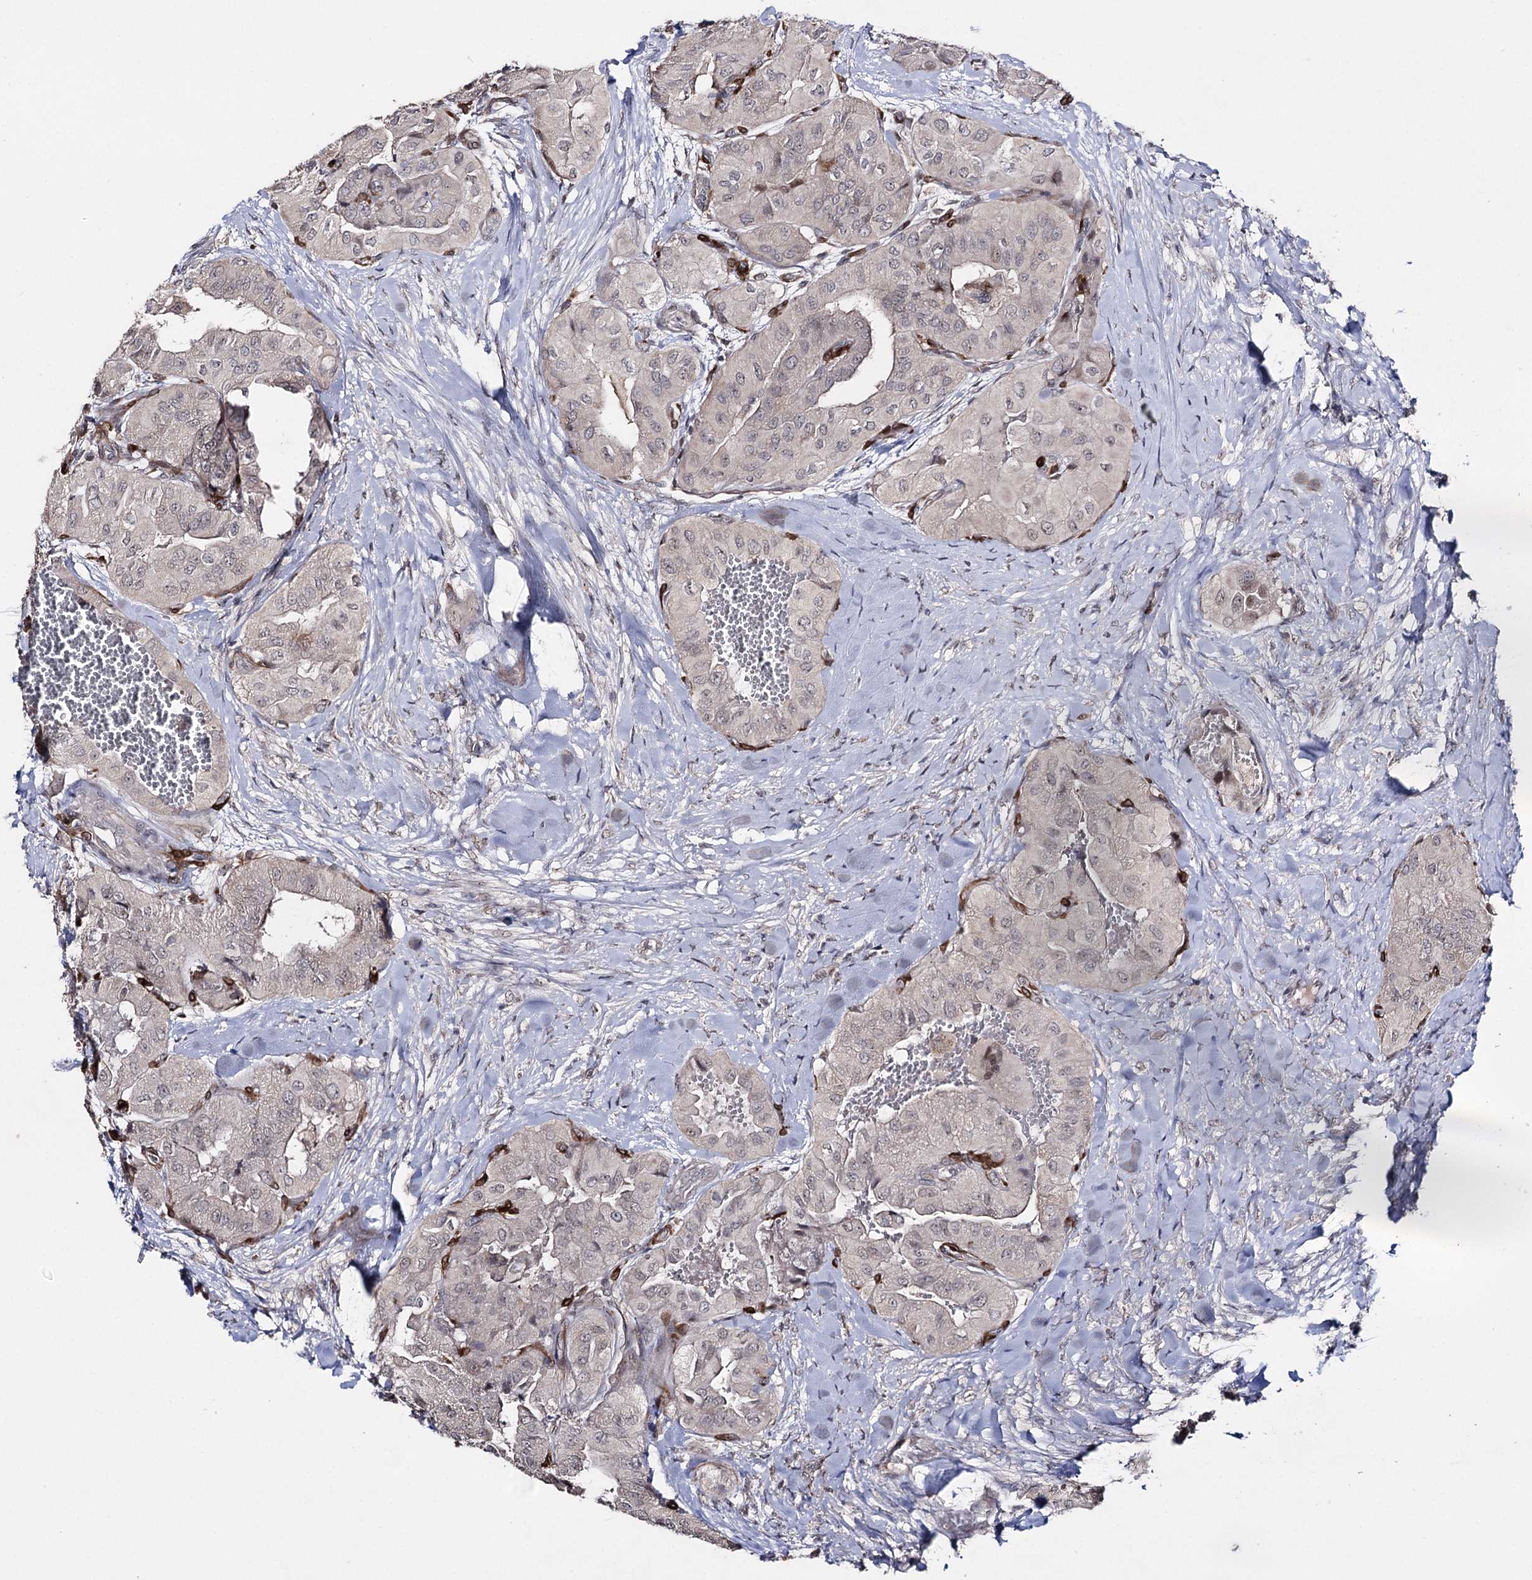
{"staining": {"intensity": "negative", "quantity": "none", "location": "none"}, "tissue": "thyroid cancer", "cell_type": "Tumor cells", "image_type": "cancer", "snomed": [{"axis": "morphology", "description": "Papillary adenocarcinoma, NOS"}, {"axis": "topography", "description": "Thyroid gland"}], "caption": "The histopathology image exhibits no significant staining in tumor cells of thyroid cancer.", "gene": "HSD11B2", "patient": {"sex": "female", "age": 59}}